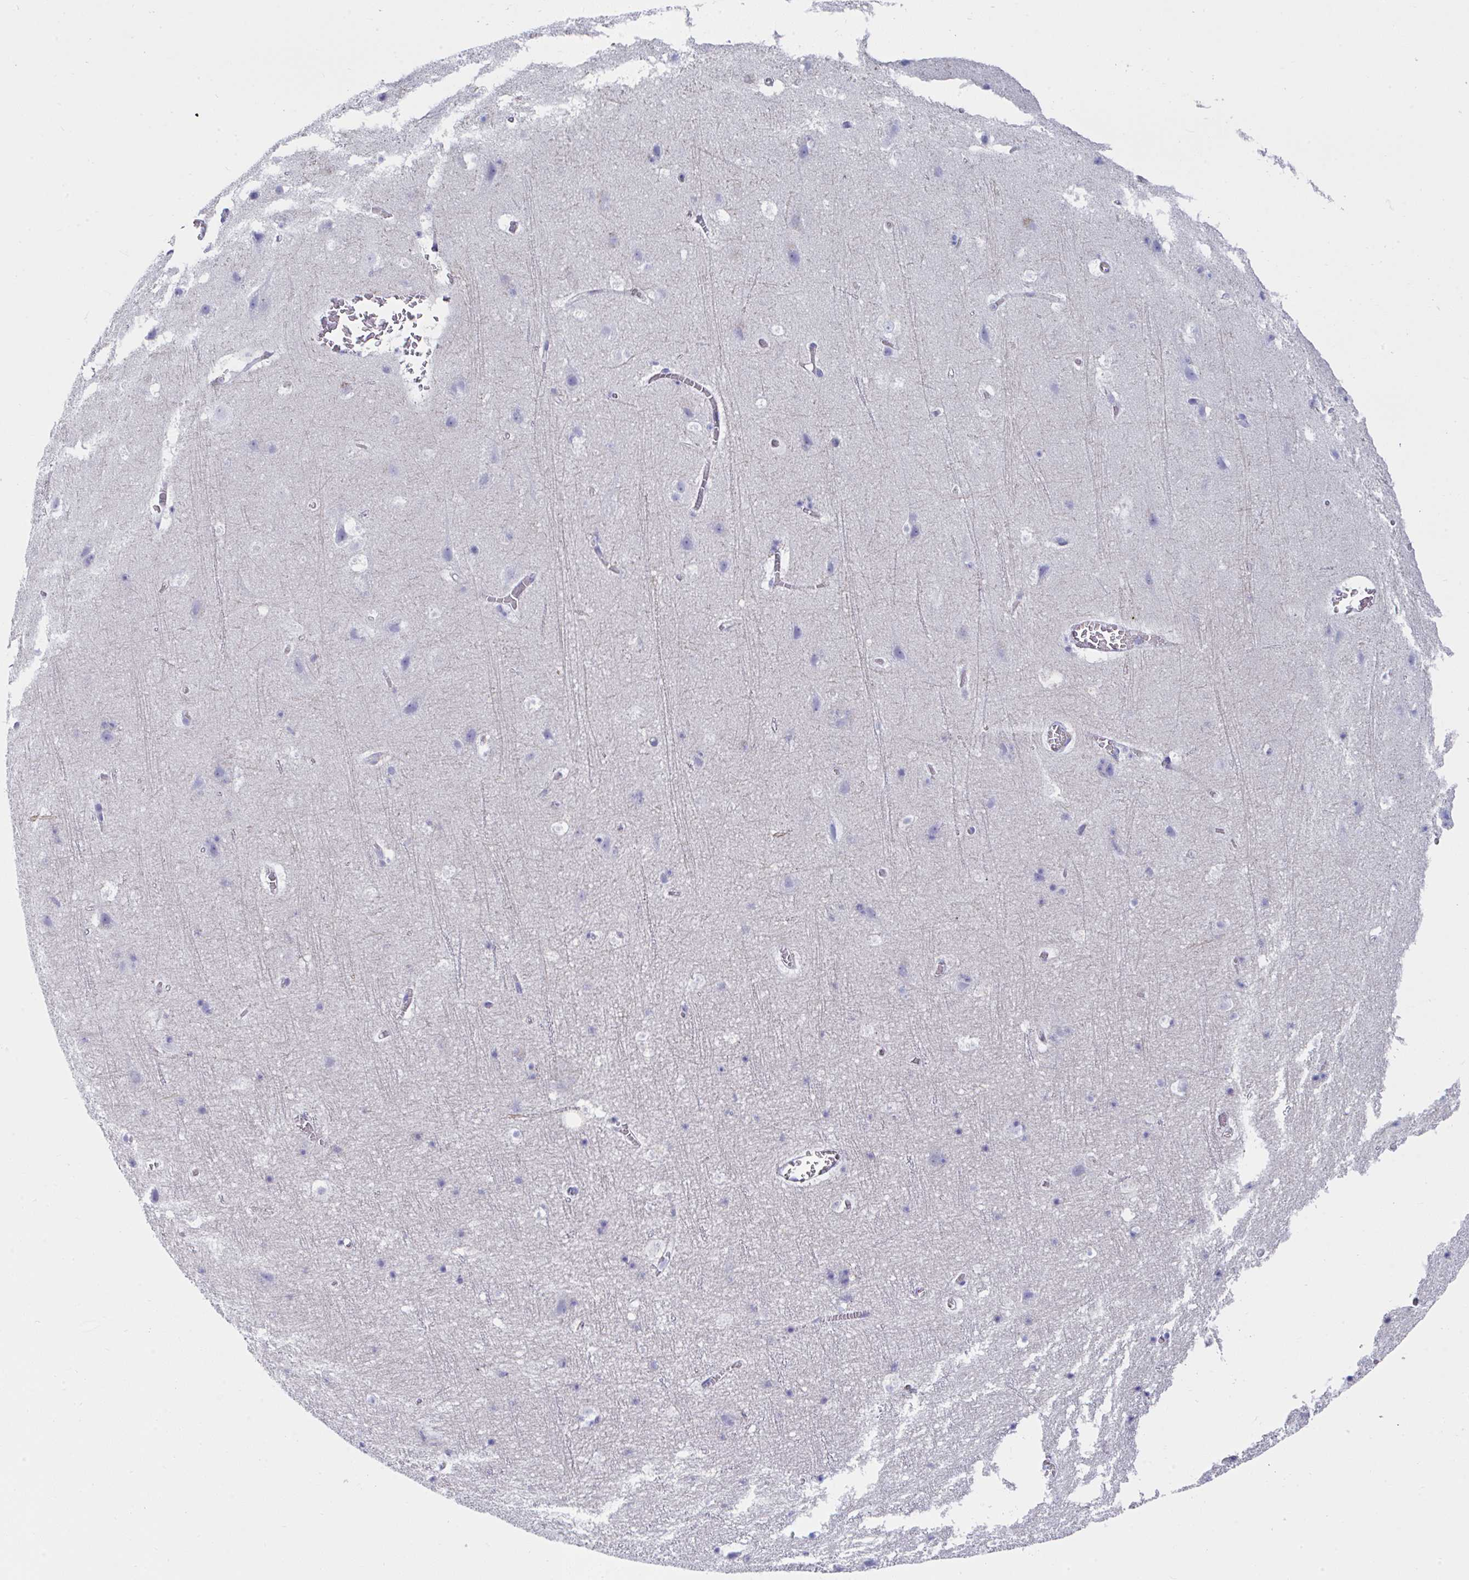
{"staining": {"intensity": "negative", "quantity": "none", "location": "none"}, "tissue": "cerebral cortex", "cell_type": "Endothelial cells", "image_type": "normal", "snomed": [{"axis": "morphology", "description": "Normal tissue, NOS"}, {"axis": "topography", "description": "Cerebral cortex"}], "caption": "An immunohistochemistry (IHC) image of unremarkable cerebral cortex is shown. There is no staining in endothelial cells of cerebral cortex.", "gene": "MGAM2", "patient": {"sex": "female", "age": 42}}